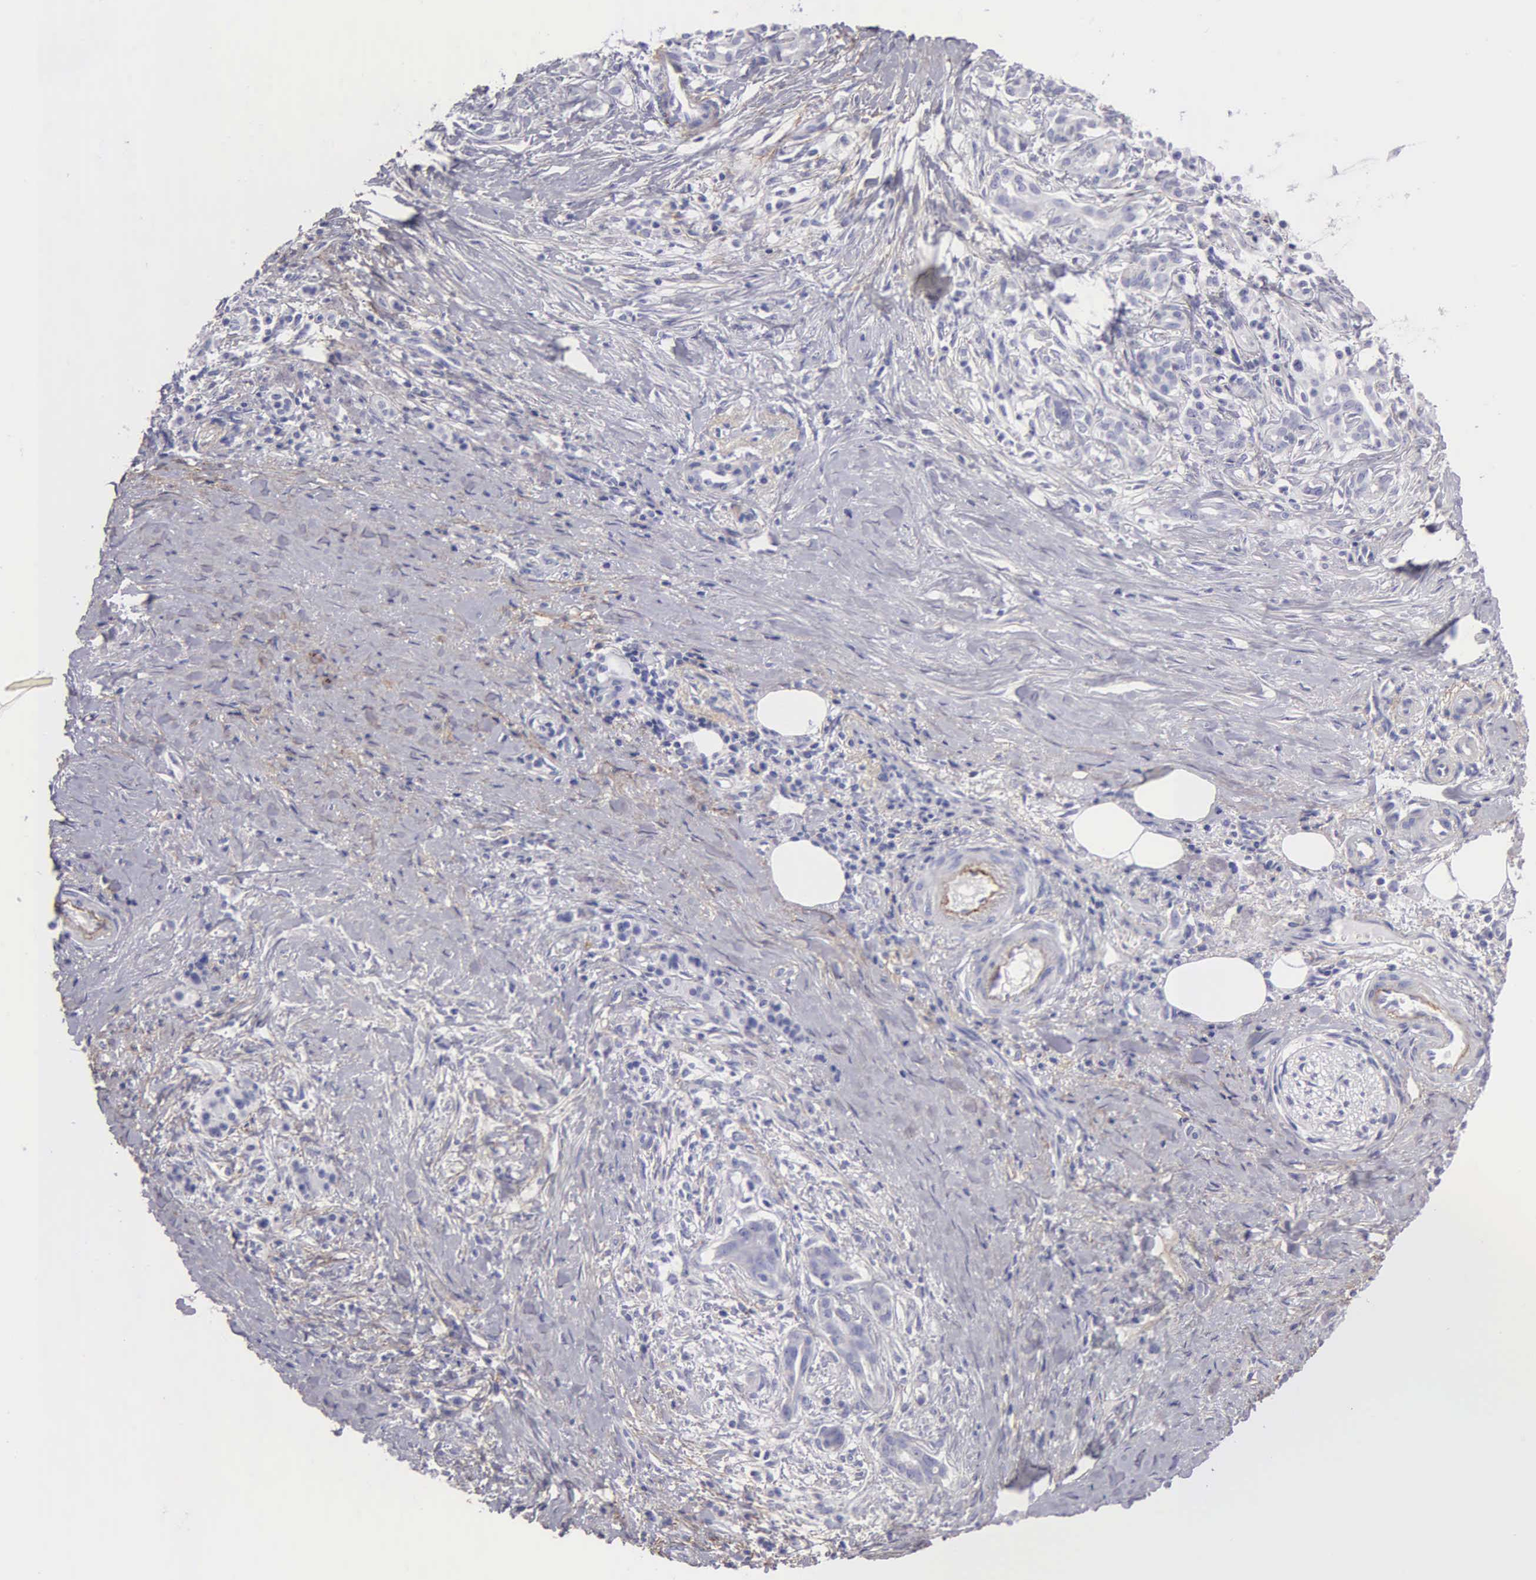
{"staining": {"intensity": "negative", "quantity": "none", "location": "none"}, "tissue": "pancreatic cancer", "cell_type": "Tumor cells", "image_type": "cancer", "snomed": [{"axis": "morphology", "description": "Adenocarcinoma, NOS"}, {"axis": "topography", "description": "Pancreas"}], "caption": "Immunohistochemistry histopathology image of neoplastic tissue: pancreatic cancer (adenocarcinoma) stained with DAB (3,3'-diaminobenzidine) exhibits no significant protein positivity in tumor cells.", "gene": "FBLN5", "patient": {"sex": "male", "age": 59}}